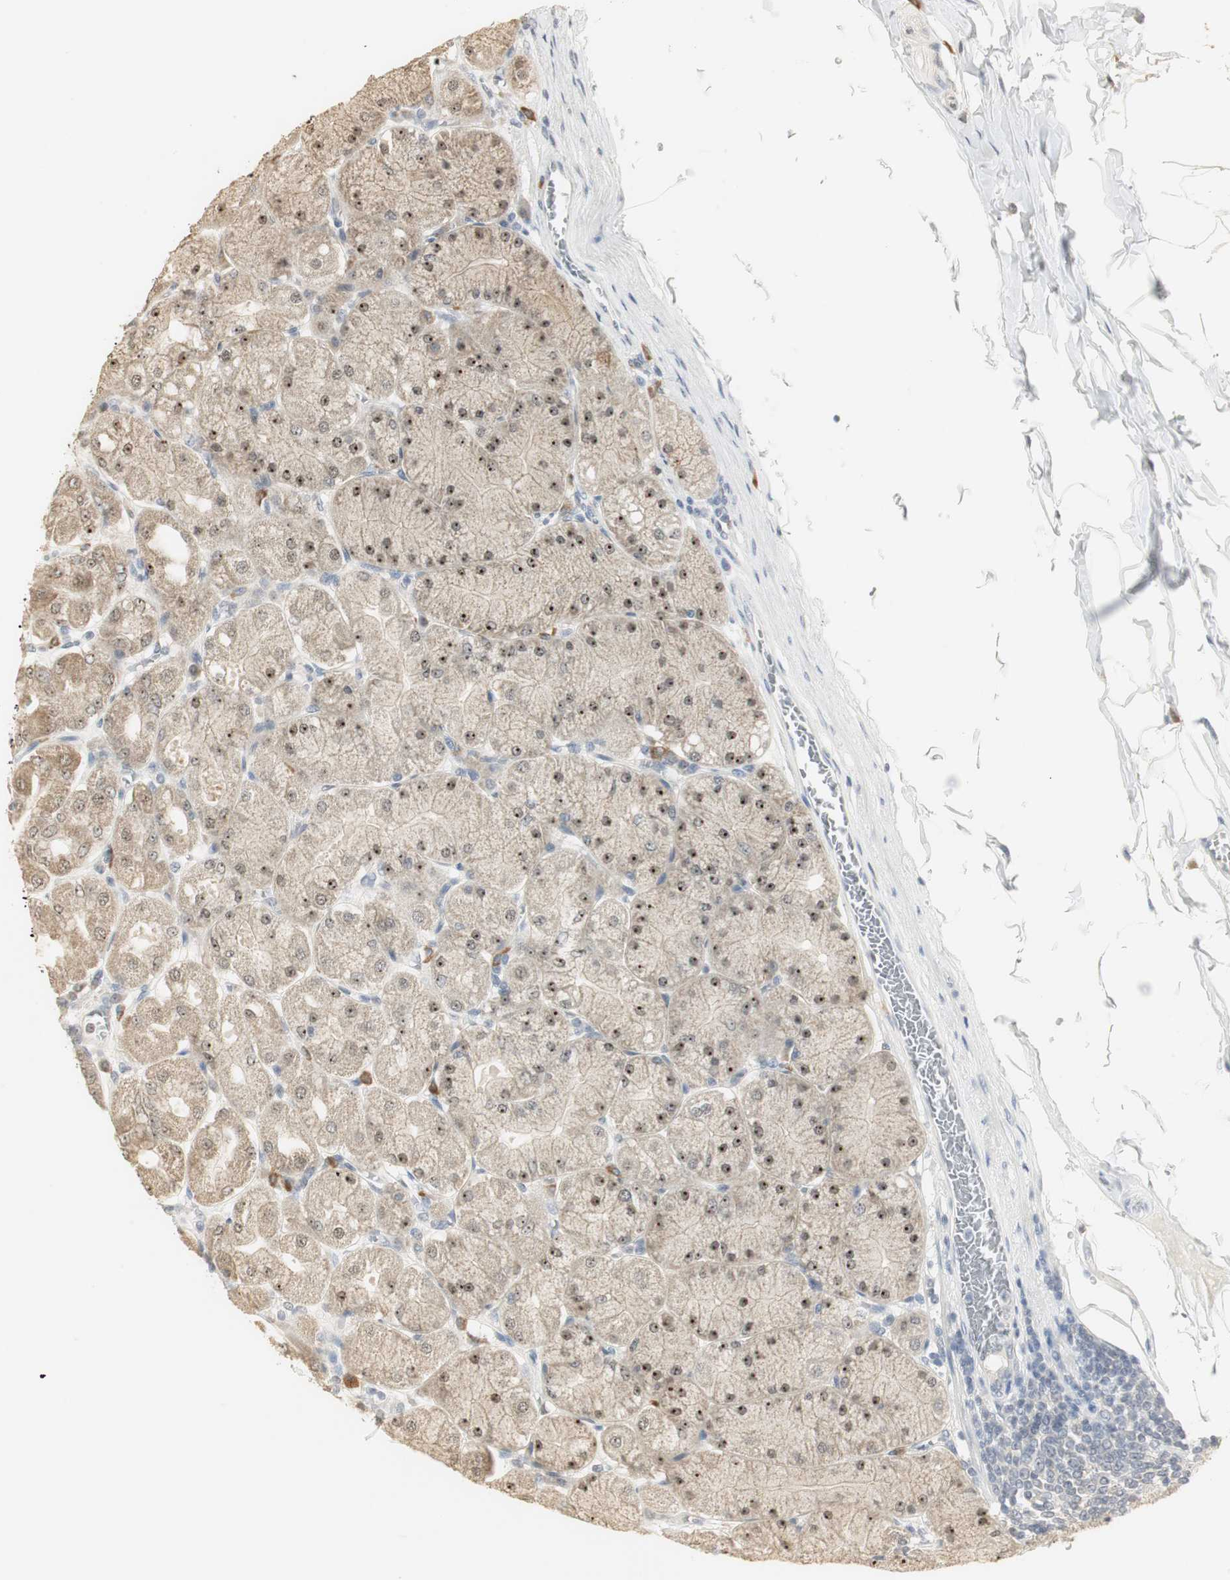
{"staining": {"intensity": "strong", "quantity": "25%-75%", "location": "cytoplasmic/membranous,nuclear"}, "tissue": "stomach", "cell_type": "Glandular cells", "image_type": "normal", "snomed": [{"axis": "morphology", "description": "Normal tissue, NOS"}, {"axis": "topography", "description": "Stomach, upper"}], "caption": "An immunohistochemistry (IHC) histopathology image of normal tissue is shown. Protein staining in brown highlights strong cytoplasmic/membranous,nuclear positivity in stomach within glandular cells.", "gene": "ELOA", "patient": {"sex": "female", "age": 56}}